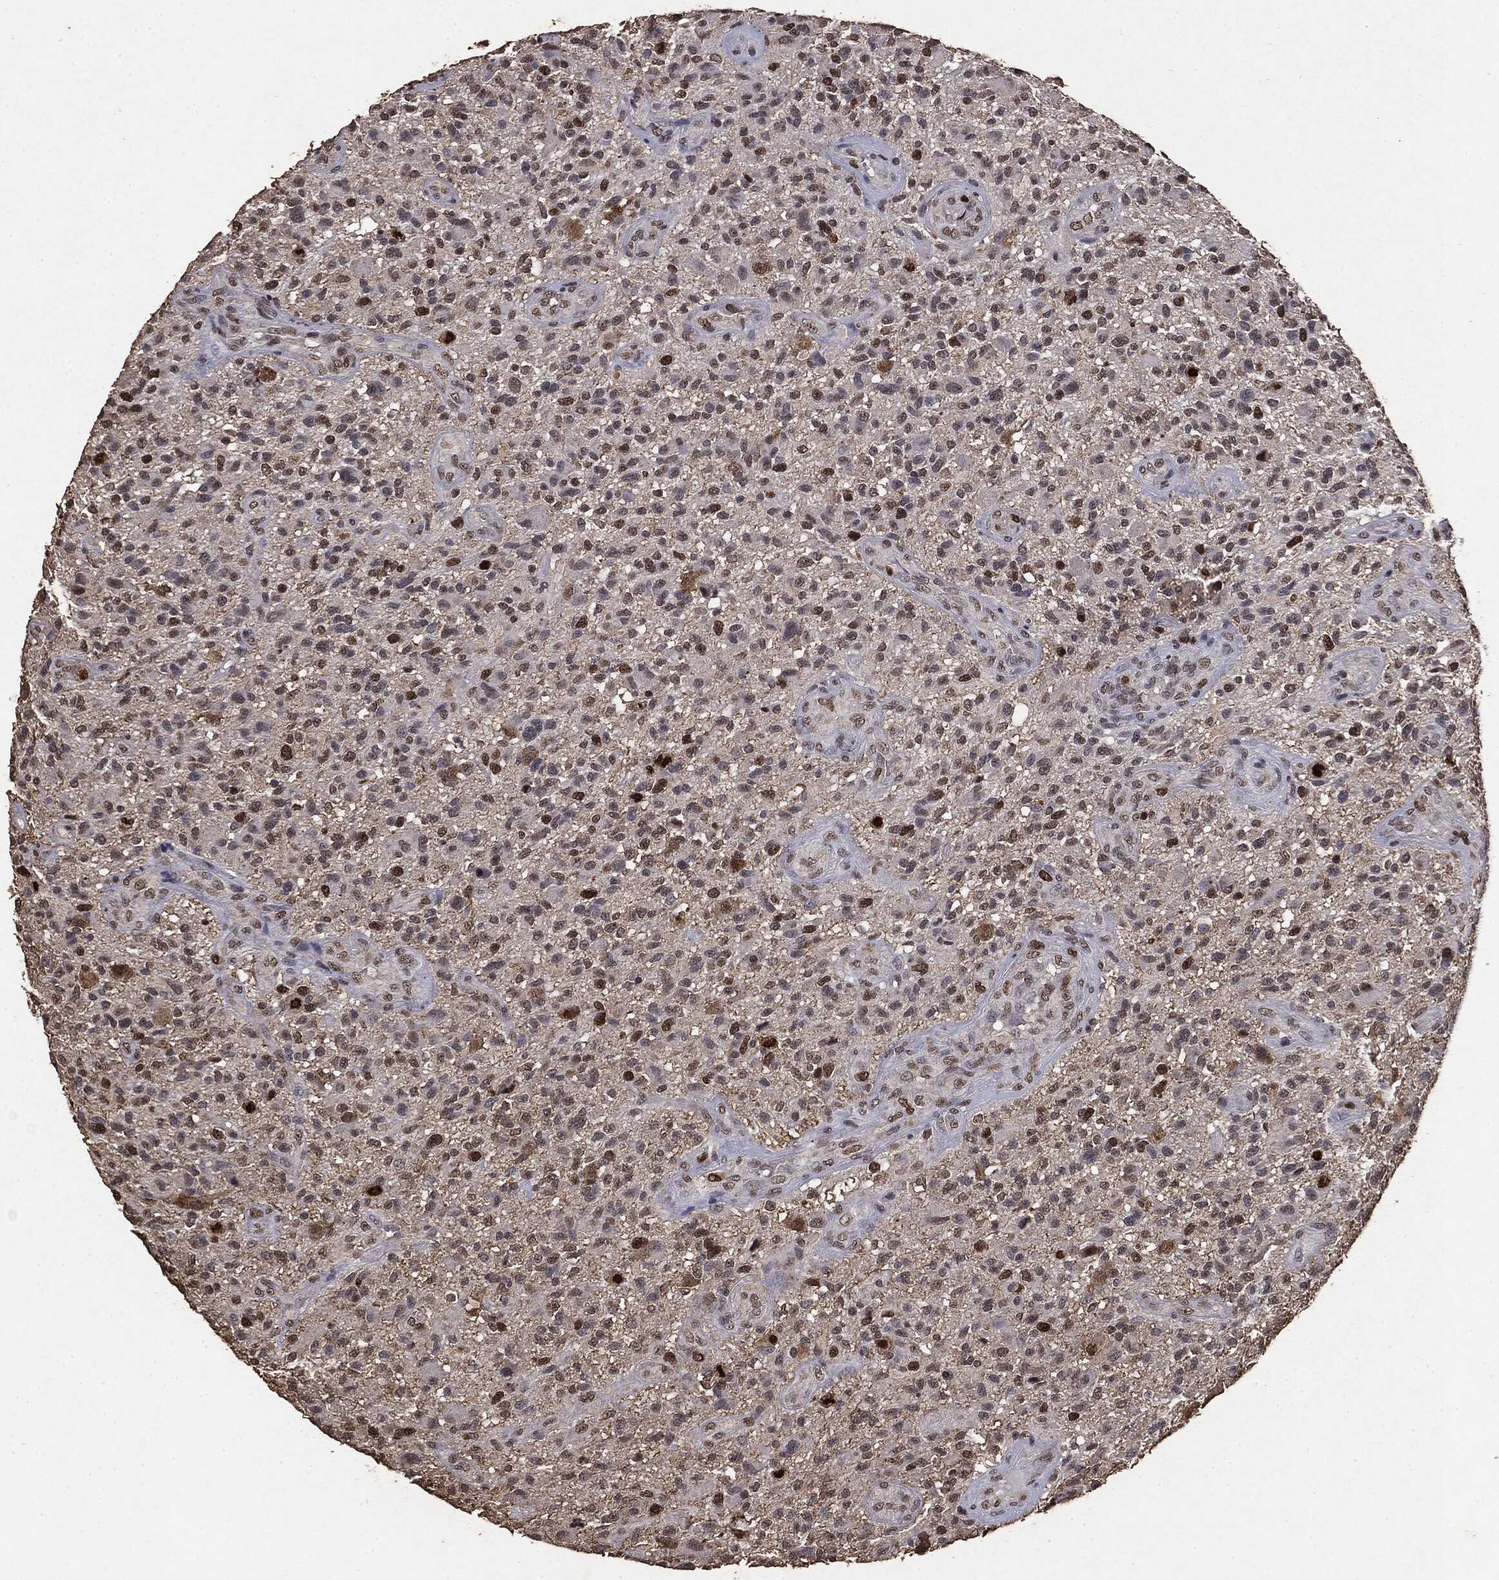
{"staining": {"intensity": "strong", "quantity": "<25%", "location": "nuclear"}, "tissue": "glioma", "cell_type": "Tumor cells", "image_type": "cancer", "snomed": [{"axis": "morphology", "description": "Glioma, malignant, High grade"}, {"axis": "topography", "description": "Brain"}], "caption": "A brown stain shows strong nuclear positivity of a protein in human glioma tumor cells.", "gene": "RAD18", "patient": {"sex": "male", "age": 47}}